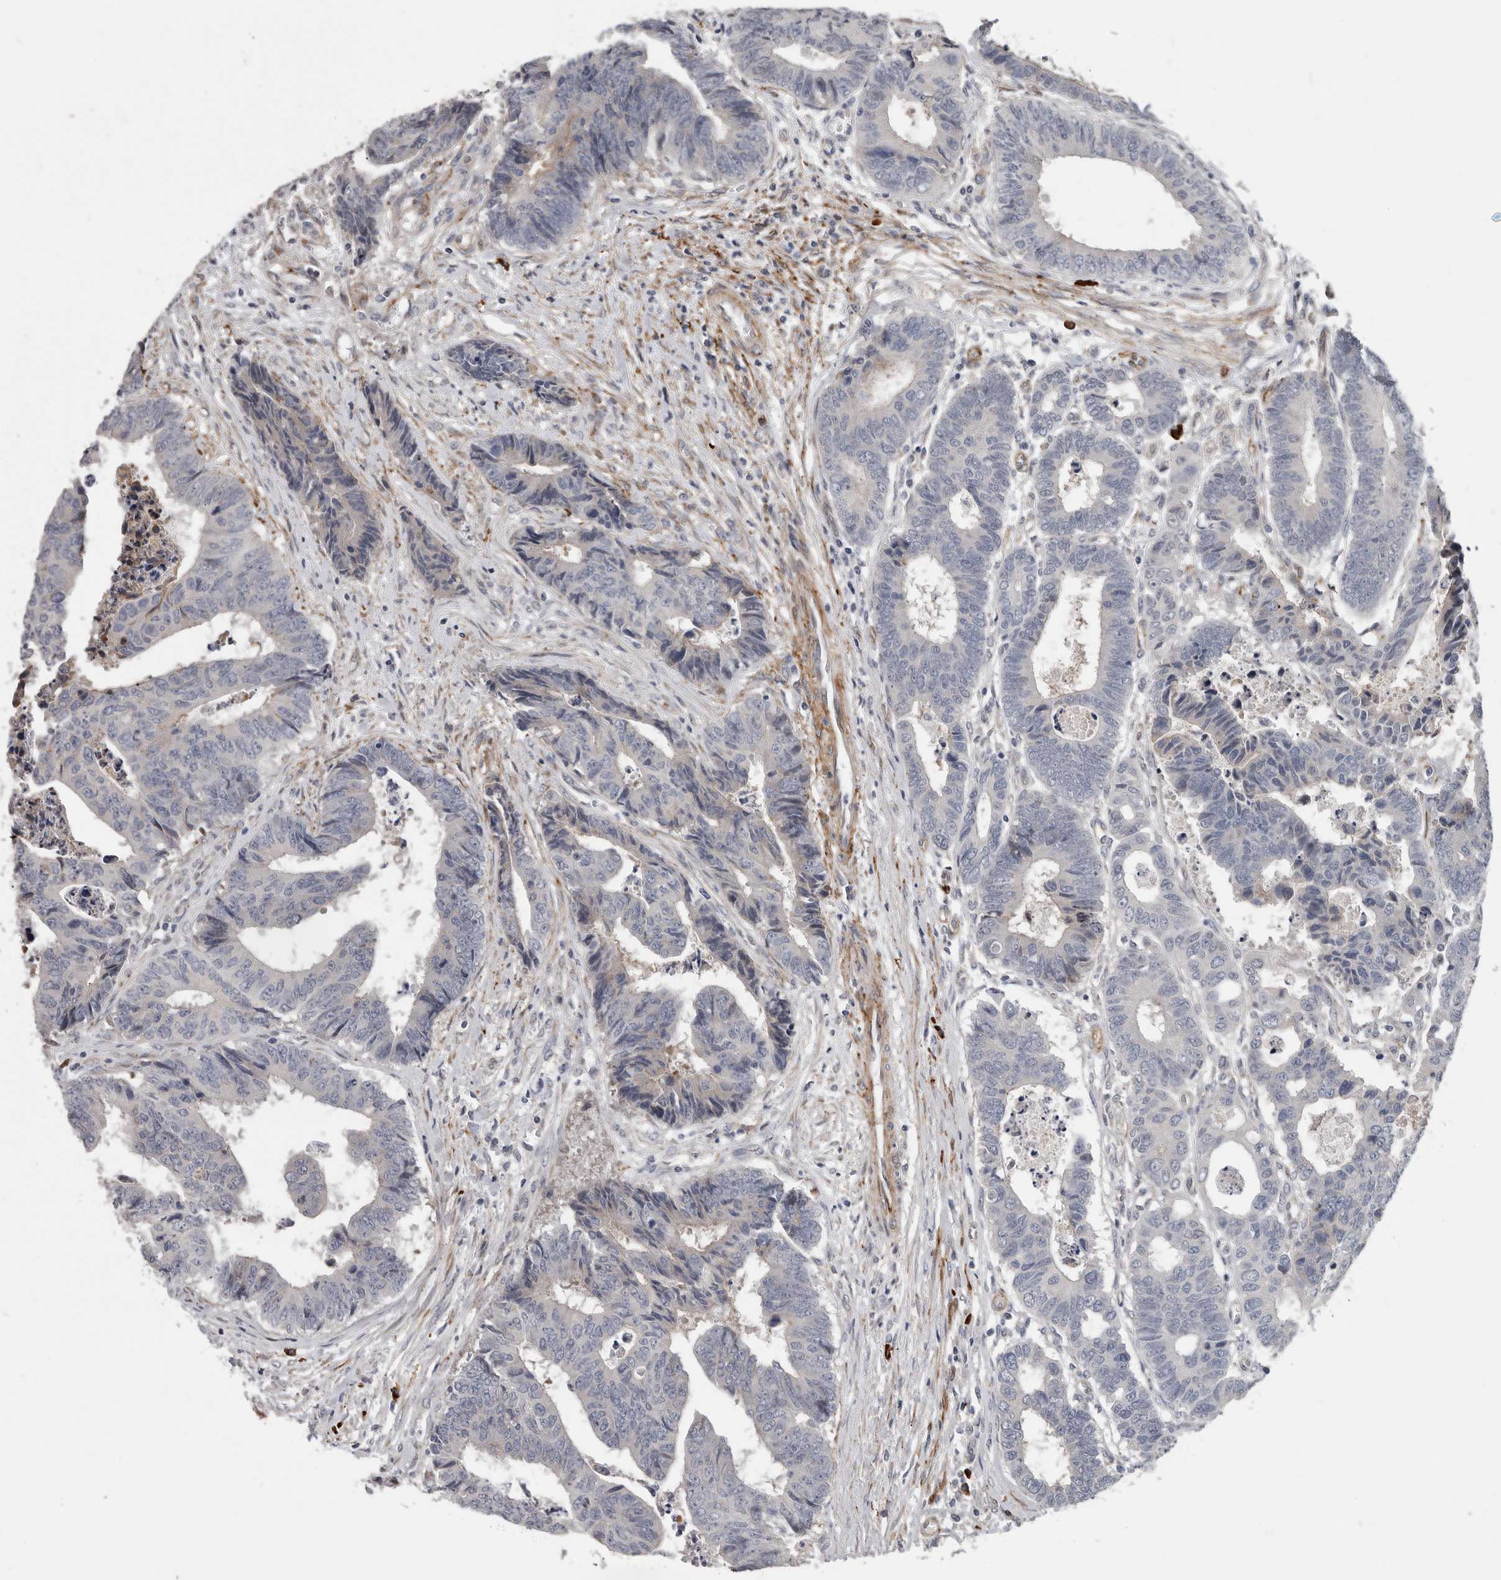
{"staining": {"intensity": "negative", "quantity": "none", "location": "none"}, "tissue": "colorectal cancer", "cell_type": "Tumor cells", "image_type": "cancer", "snomed": [{"axis": "morphology", "description": "Adenocarcinoma, NOS"}, {"axis": "topography", "description": "Rectum"}], "caption": "IHC micrograph of colorectal cancer stained for a protein (brown), which reveals no expression in tumor cells. The staining was performed using DAB (3,3'-diaminobenzidine) to visualize the protein expression in brown, while the nuclei were stained in blue with hematoxylin (Magnification: 20x).", "gene": "ATXN3L", "patient": {"sex": "male", "age": 84}}